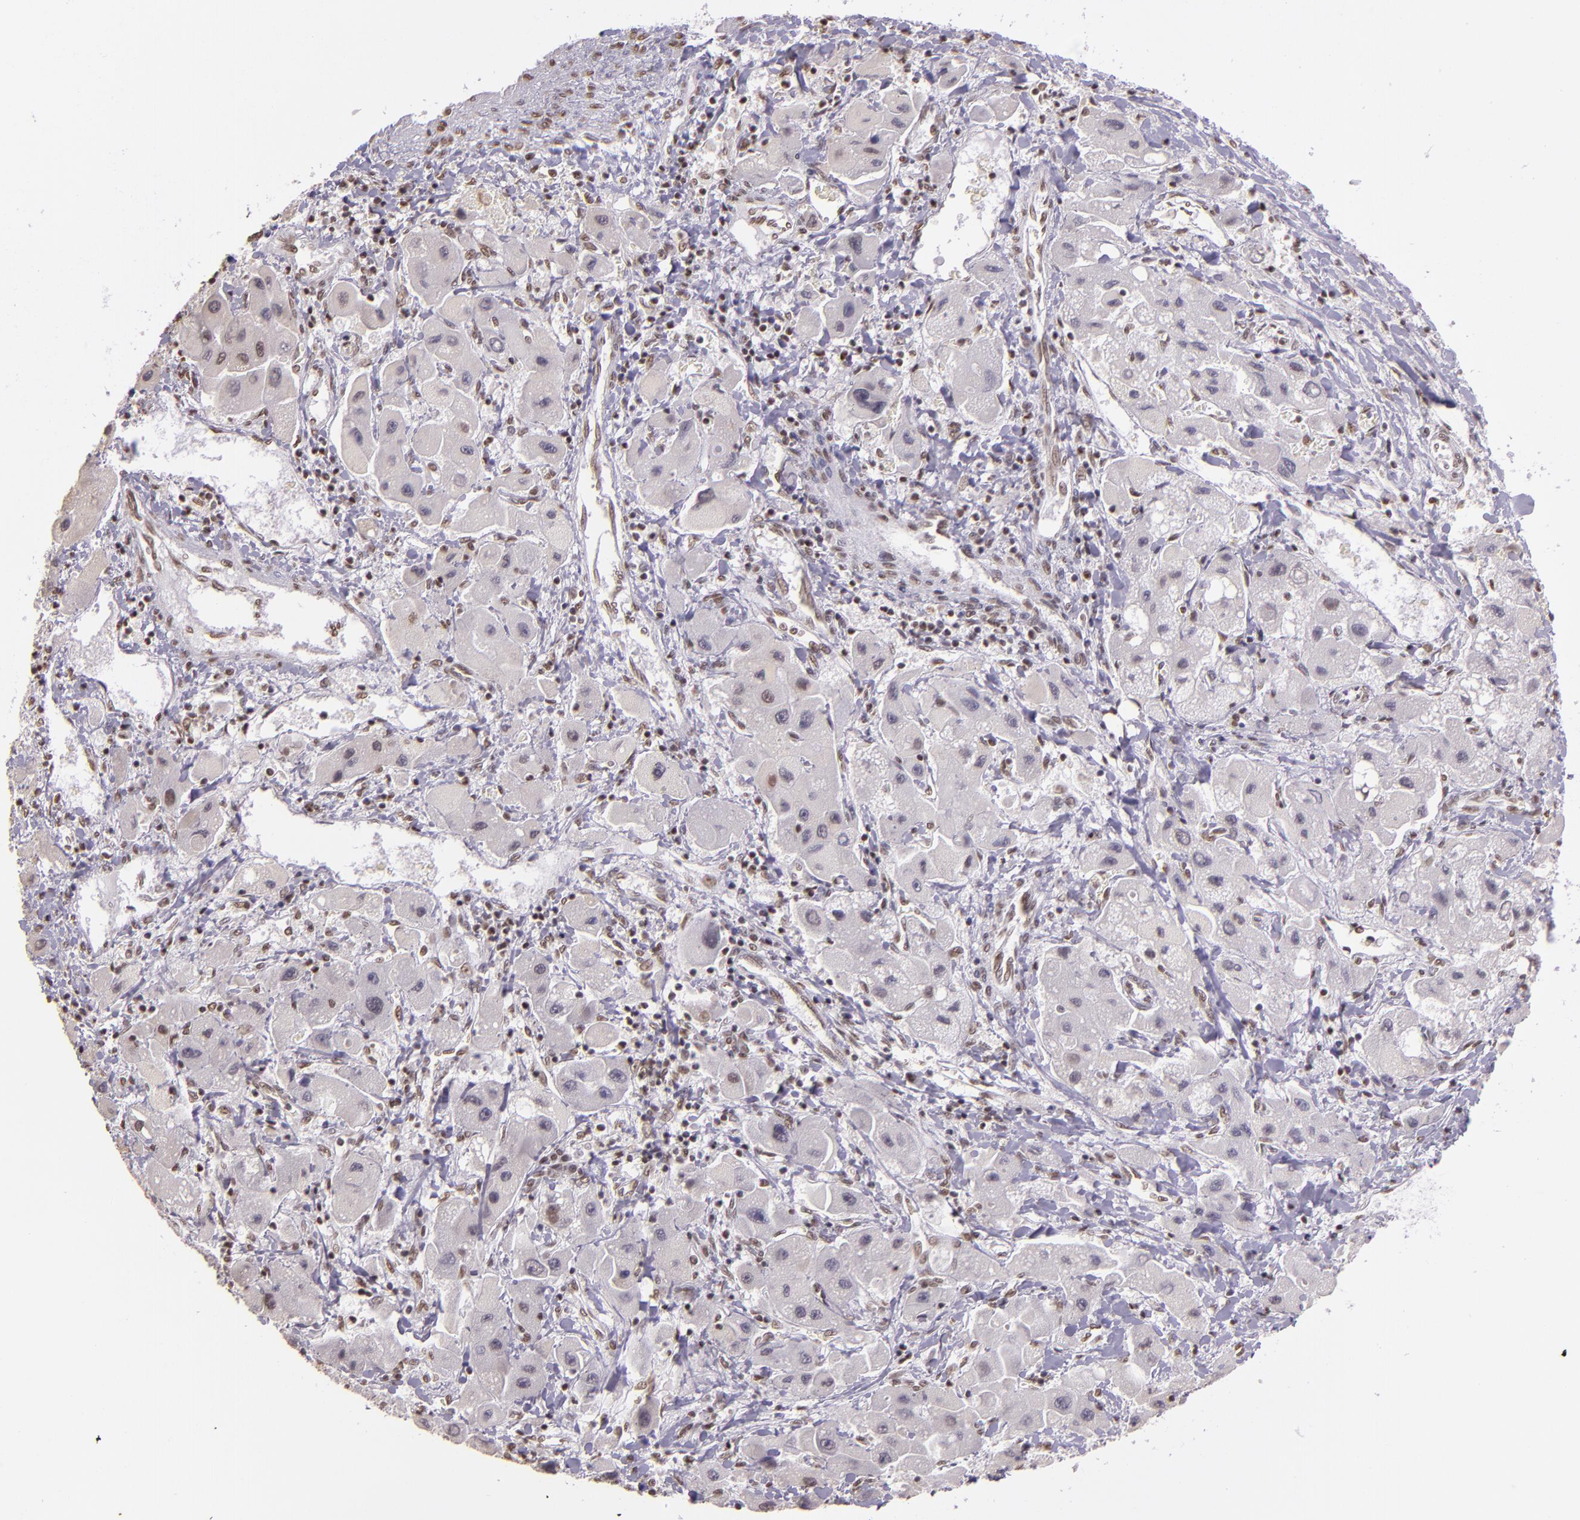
{"staining": {"intensity": "weak", "quantity": "<25%", "location": "nuclear"}, "tissue": "liver cancer", "cell_type": "Tumor cells", "image_type": "cancer", "snomed": [{"axis": "morphology", "description": "Carcinoma, Hepatocellular, NOS"}, {"axis": "topography", "description": "Liver"}], "caption": "Tumor cells are negative for brown protein staining in hepatocellular carcinoma (liver).", "gene": "USF1", "patient": {"sex": "male", "age": 24}}